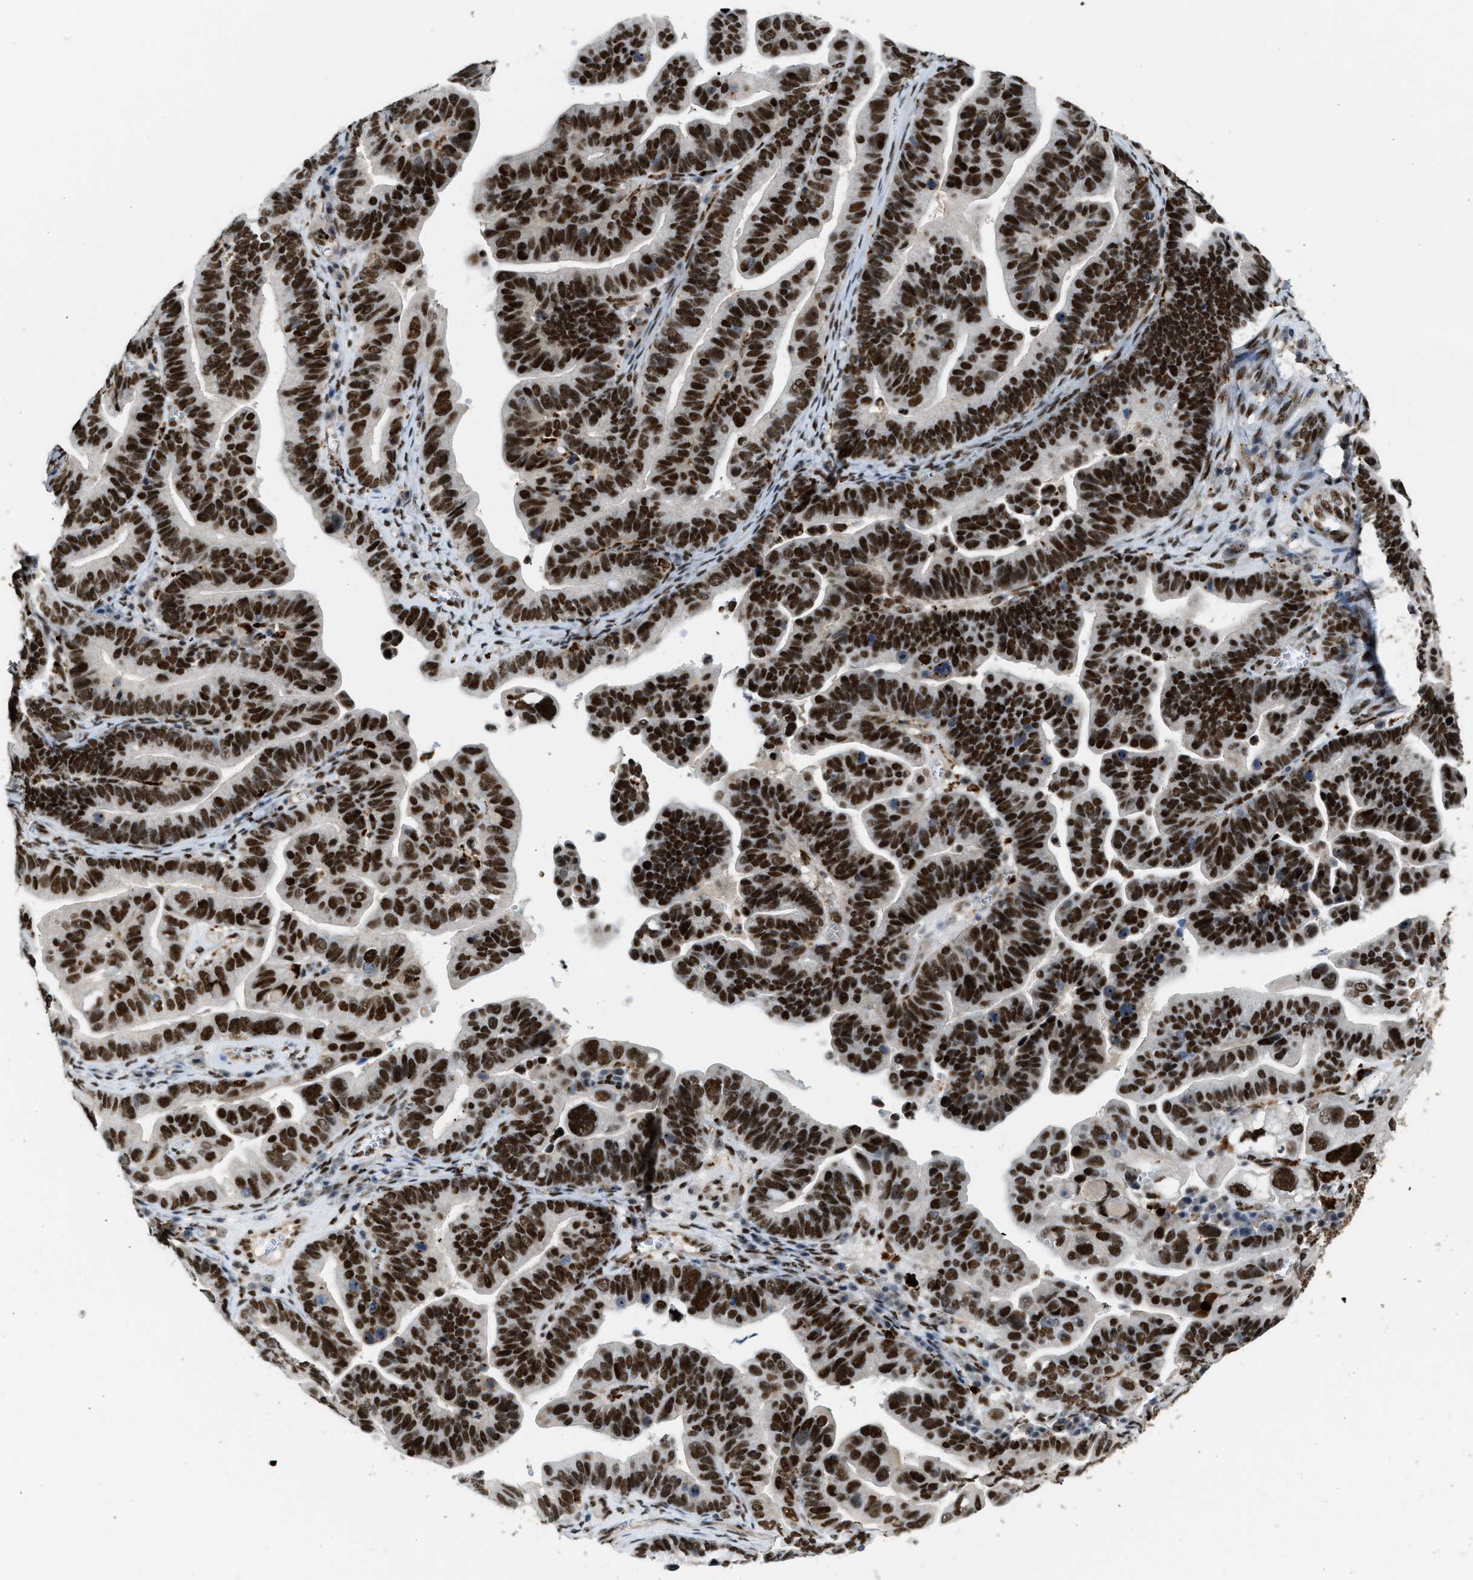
{"staining": {"intensity": "strong", "quantity": ">75%", "location": "nuclear"}, "tissue": "ovarian cancer", "cell_type": "Tumor cells", "image_type": "cancer", "snomed": [{"axis": "morphology", "description": "Cystadenocarcinoma, serous, NOS"}, {"axis": "topography", "description": "Ovary"}], "caption": "A brown stain highlights strong nuclear positivity of a protein in human ovarian cancer (serous cystadenocarcinoma) tumor cells.", "gene": "NUMA1", "patient": {"sex": "female", "age": 56}}